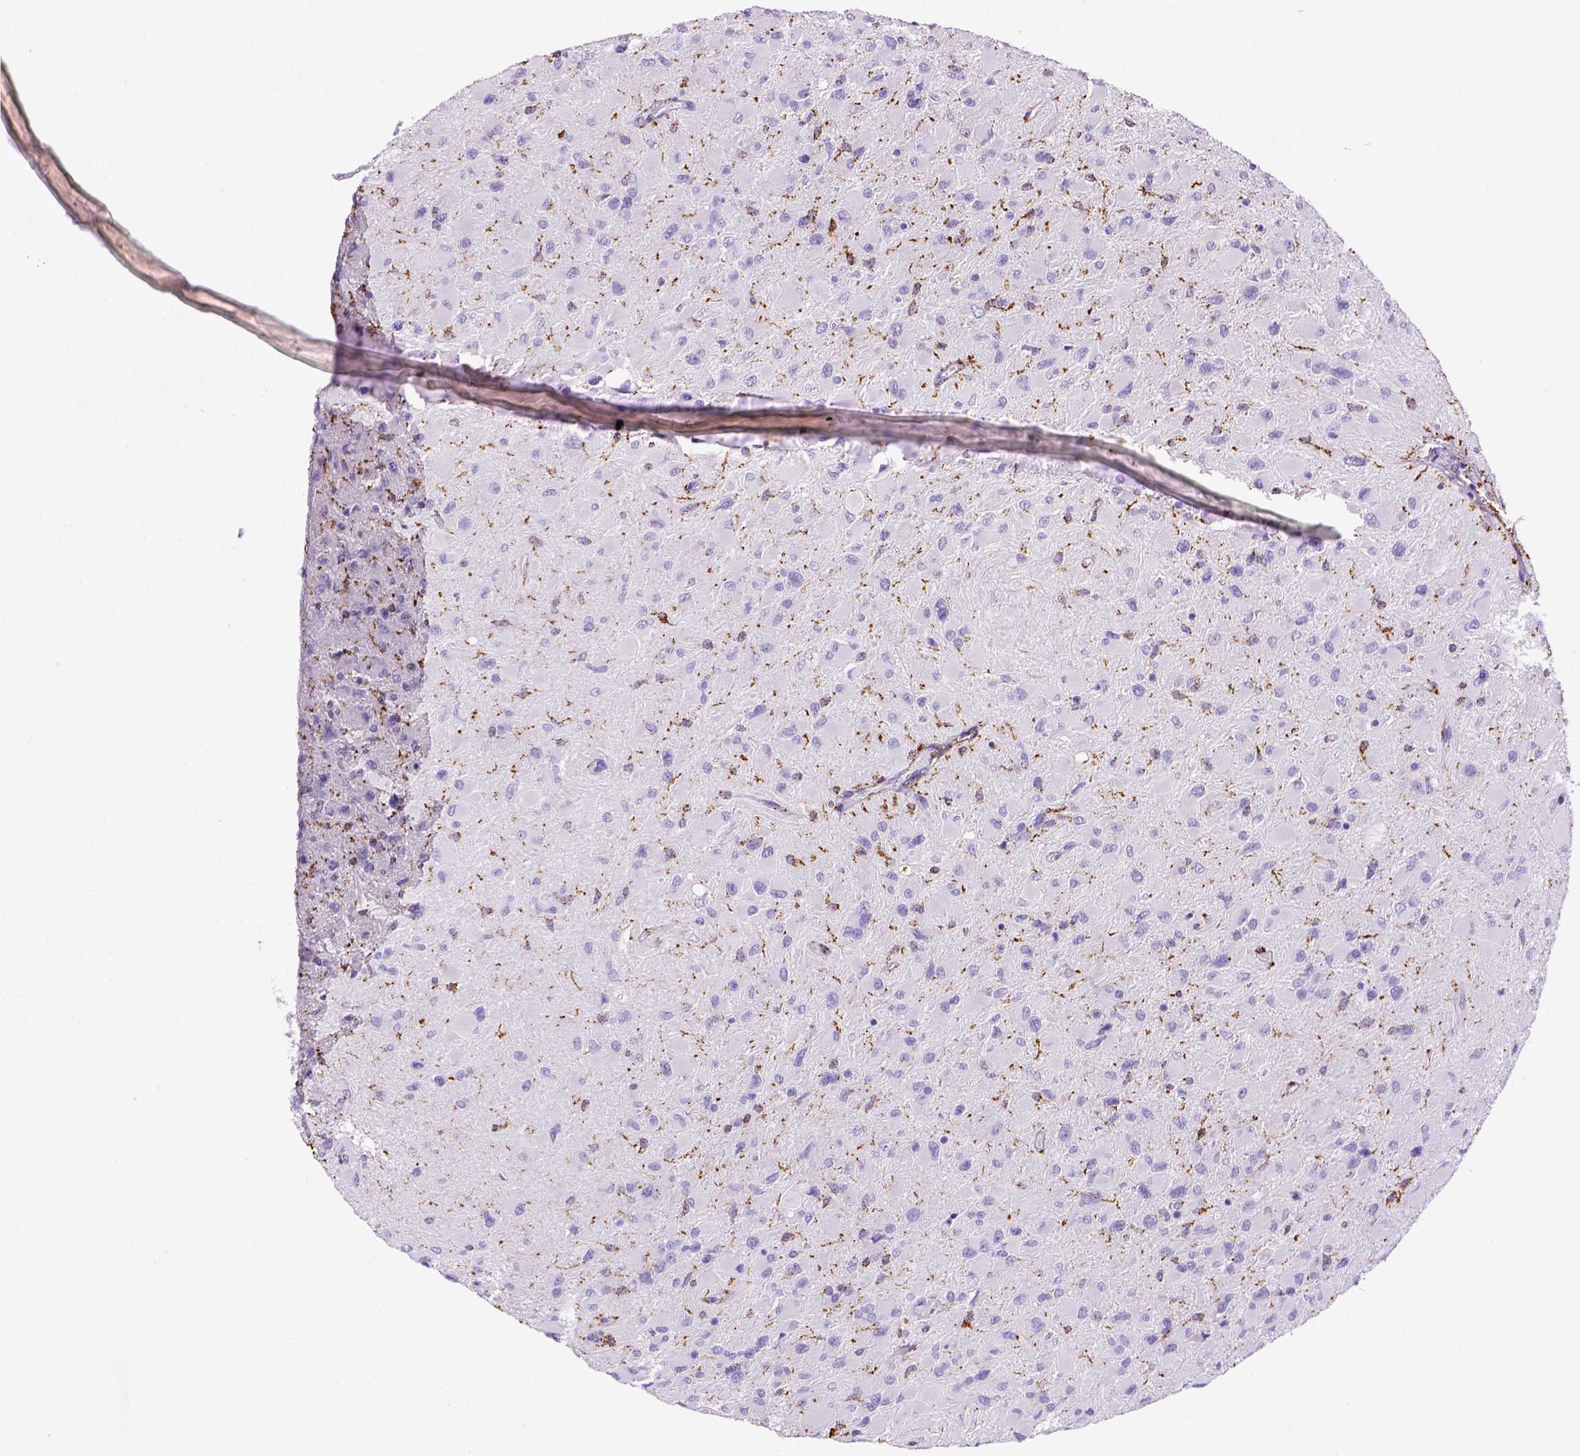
{"staining": {"intensity": "negative", "quantity": "none", "location": "none"}, "tissue": "glioma", "cell_type": "Tumor cells", "image_type": "cancer", "snomed": [{"axis": "morphology", "description": "Glioma, malignant, High grade"}, {"axis": "topography", "description": "Cerebral cortex"}], "caption": "This image is of high-grade glioma (malignant) stained with immunohistochemistry (IHC) to label a protein in brown with the nuclei are counter-stained blue. There is no expression in tumor cells.", "gene": "CD68", "patient": {"sex": "female", "age": 36}}